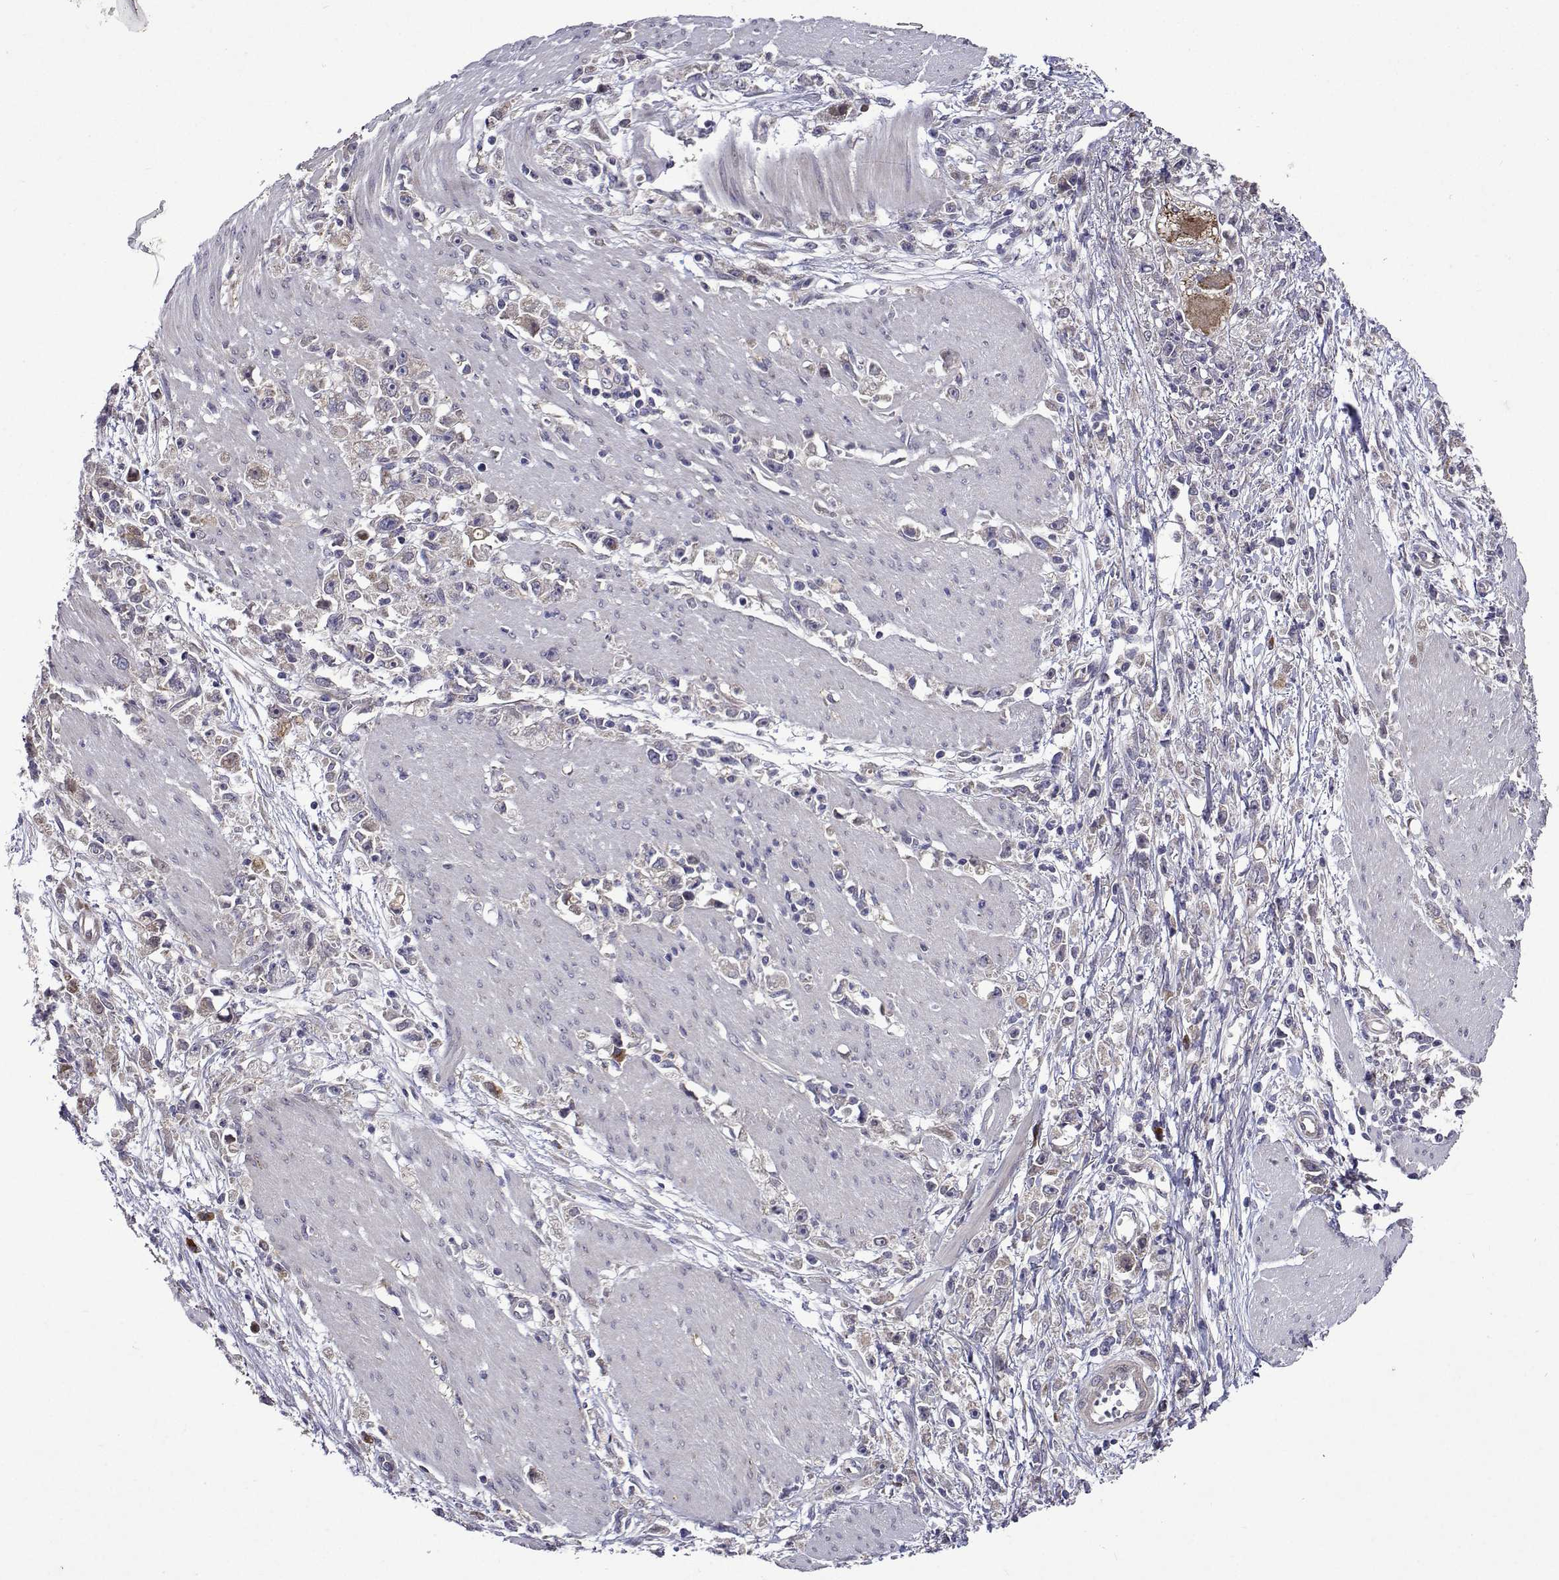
{"staining": {"intensity": "negative", "quantity": "none", "location": "none"}, "tissue": "stomach cancer", "cell_type": "Tumor cells", "image_type": "cancer", "snomed": [{"axis": "morphology", "description": "Adenocarcinoma, NOS"}, {"axis": "topography", "description": "Stomach"}], "caption": "Tumor cells are negative for brown protein staining in stomach cancer (adenocarcinoma).", "gene": "TARBP2", "patient": {"sex": "female", "age": 59}}